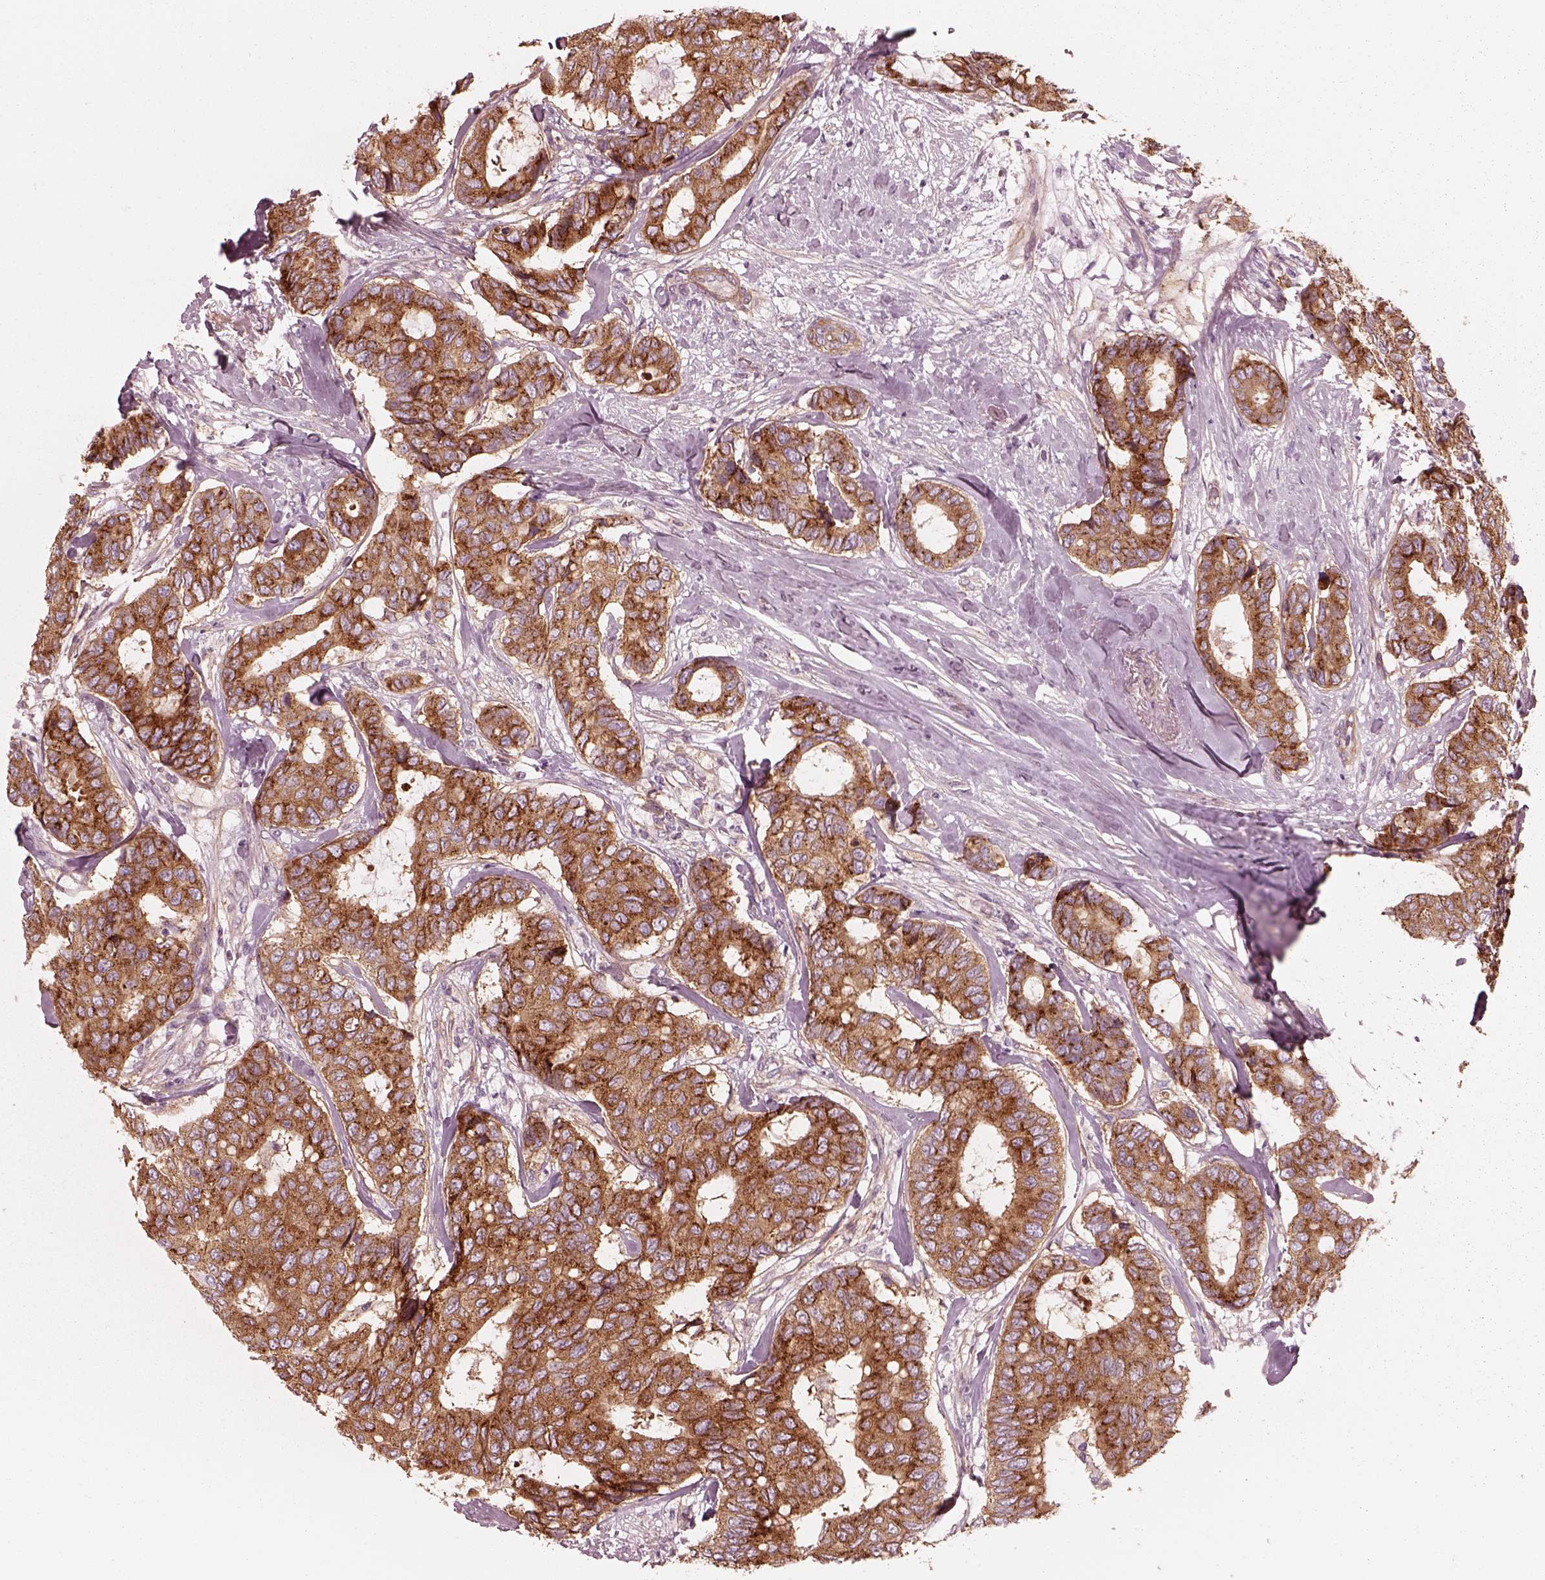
{"staining": {"intensity": "strong", "quantity": ">75%", "location": "cytoplasmic/membranous"}, "tissue": "breast cancer", "cell_type": "Tumor cells", "image_type": "cancer", "snomed": [{"axis": "morphology", "description": "Duct carcinoma"}, {"axis": "topography", "description": "Breast"}], "caption": "Breast intraductal carcinoma was stained to show a protein in brown. There is high levels of strong cytoplasmic/membranous staining in approximately >75% of tumor cells.", "gene": "ELAPOR1", "patient": {"sex": "female", "age": 75}}